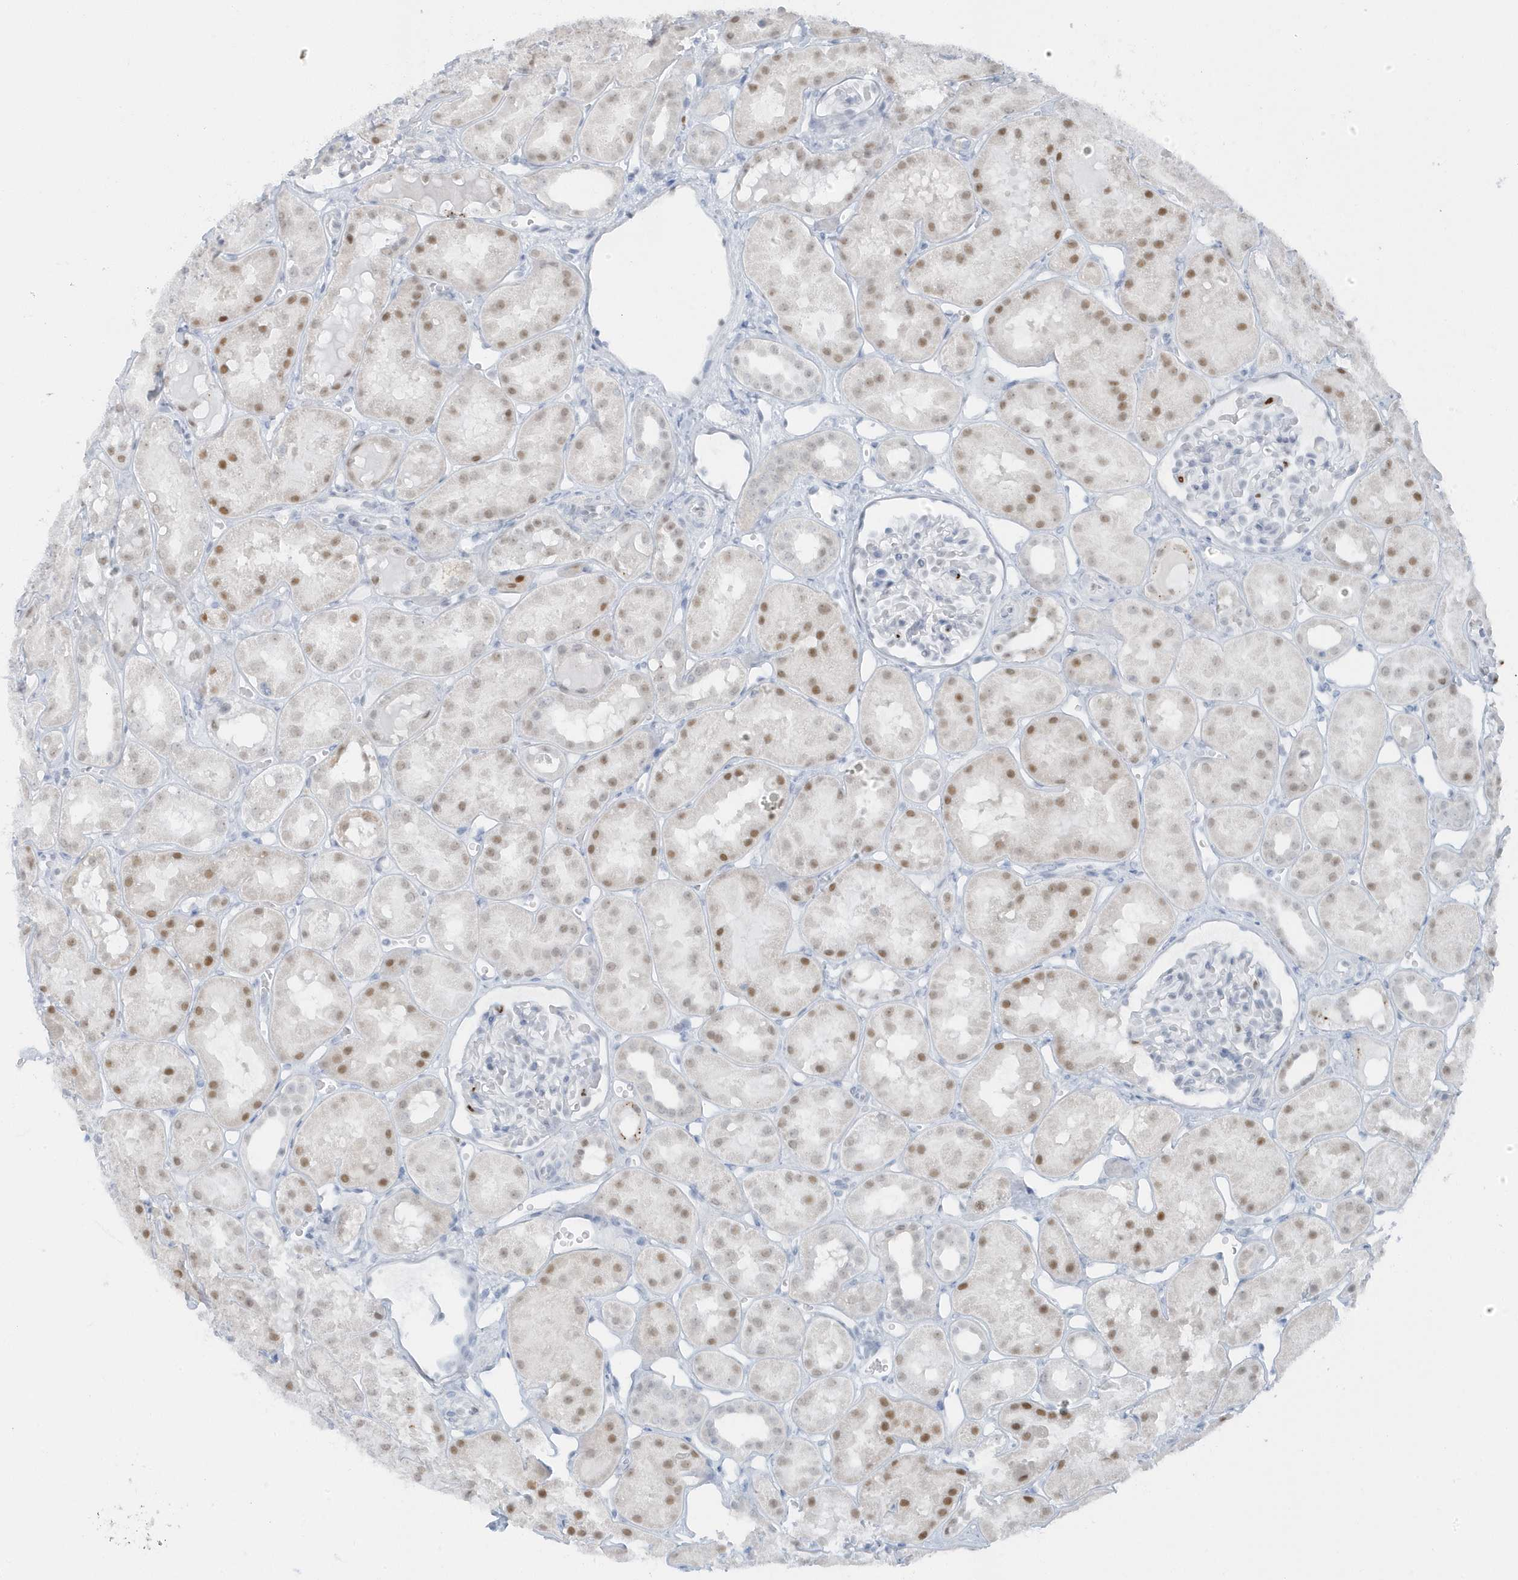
{"staining": {"intensity": "negative", "quantity": "none", "location": "none"}, "tissue": "kidney", "cell_type": "Cells in glomeruli", "image_type": "normal", "snomed": [{"axis": "morphology", "description": "Normal tissue, NOS"}, {"axis": "topography", "description": "Kidney"}], "caption": "IHC of benign human kidney demonstrates no positivity in cells in glomeruli. (DAB (3,3'-diaminobenzidine) immunohistochemistry visualized using brightfield microscopy, high magnification).", "gene": "SMIM34", "patient": {"sex": "male", "age": 16}}